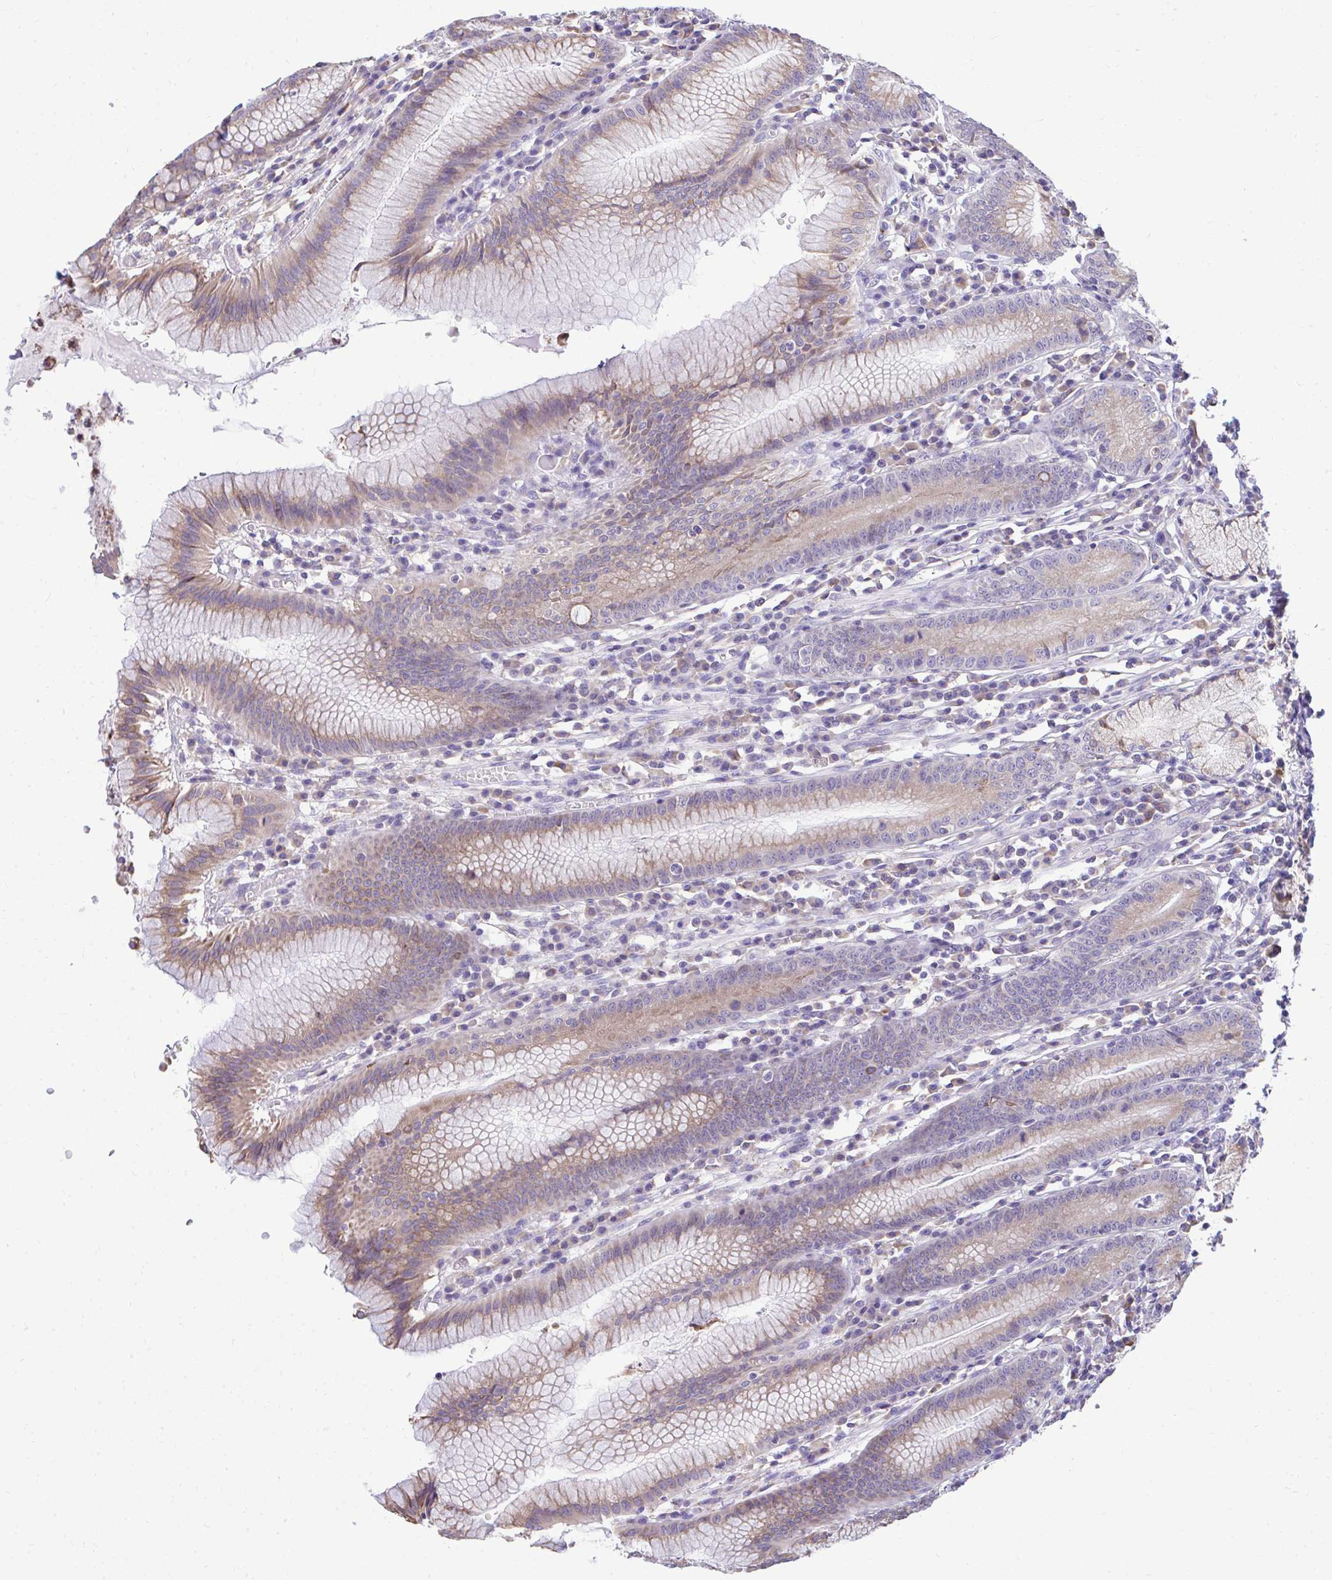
{"staining": {"intensity": "weak", "quantity": "25%-75%", "location": "cytoplasmic/membranous"}, "tissue": "stomach", "cell_type": "Glandular cells", "image_type": "normal", "snomed": [{"axis": "morphology", "description": "Normal tissue, NOS"}, {"axis": "topography", "description": "Stomach"}], "caption": "Glandular cells demonstrate low levels of weak cytoplasmic/membranous expression in about 25%-75% of cells in unremarkable human stomach.", "gene": "PIGK", "patient": {"sex": "male", "age": 55}}